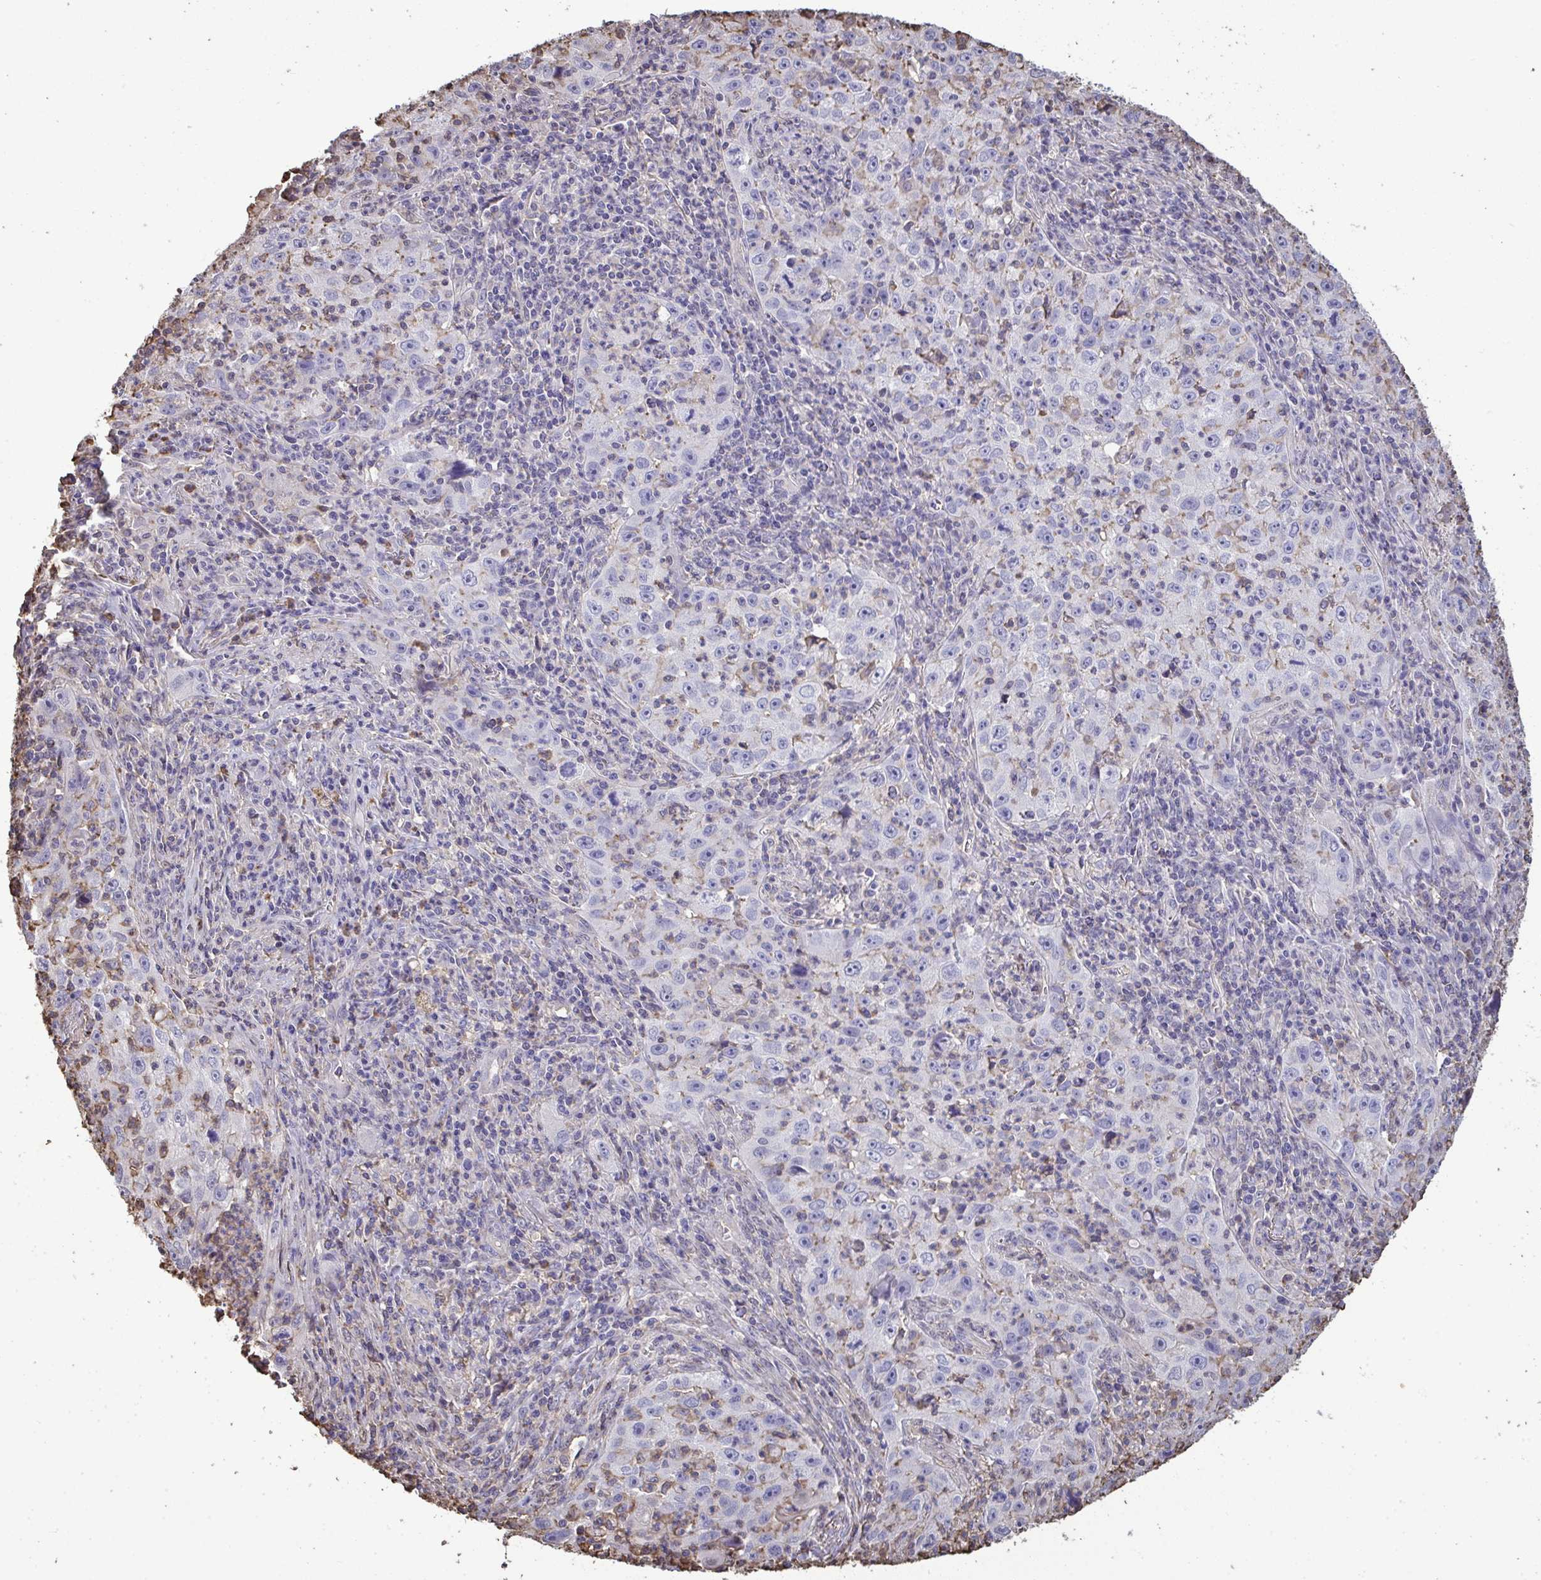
{"staining": {"intensity": "negative", "quantity": "none", "location": "none"}, "tissue": "lung cancer", "cell_type": "Tumor cells", "image_type": "cancer", "snomed": [{"axis": "morphology", "description": "Squamous cell carcinoma, NOS"}, {"axis": "topography", "description": "Lung"}], "caption": "This is an IHC photomicrograph of lung squamous cell carcinoma. There is no staining in tumor cells.", "gene": "ANXA5", "patient": {"sex": "male", "age": 71}}